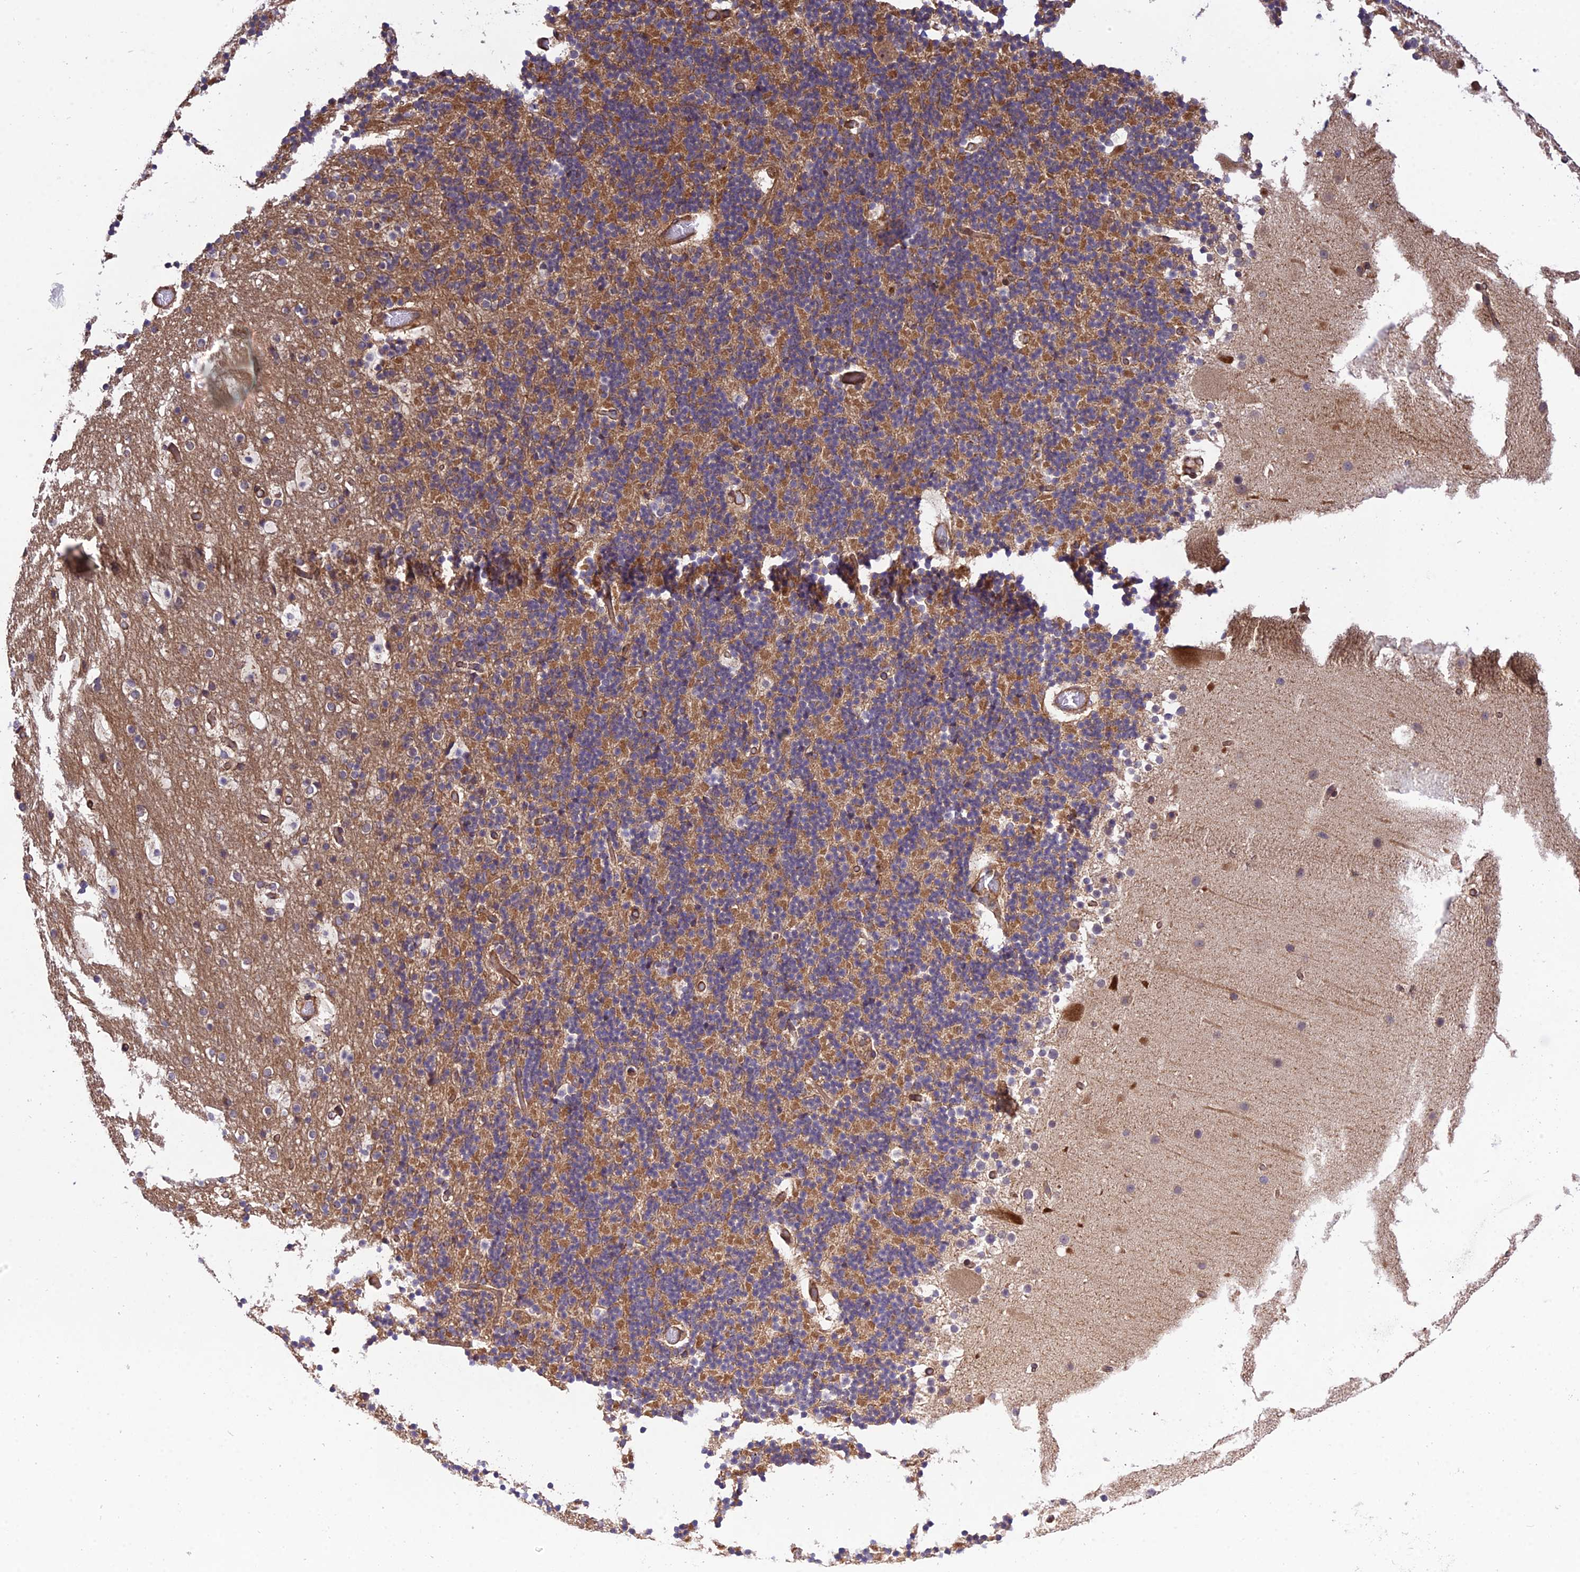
{"staining": {"intensity": "moderate", "quantity": "25%-75%", "location": "cytoplasmic/membranous"}, "tissue": "cerebellum", "cell_type": "Cells in granular layer", "image_type": "normal", "snomed": [{"axis": "morphology", "description": "Normal tissue, NOS"}, {"axis": "topography", "description": "Cerebellum"}], "caption": "Unremarkable cerebellum was stained to show a protein in brown. There is medium levels of moderate cytoplasmic/membranous staining in approximately 25%-75% of cells in granular layer. Immunohistochemistry stains the protein of interest in brown and the nuclei are stained blue.", "gene": "SMG6", "patient": {"sex": "male", "age": 57}}